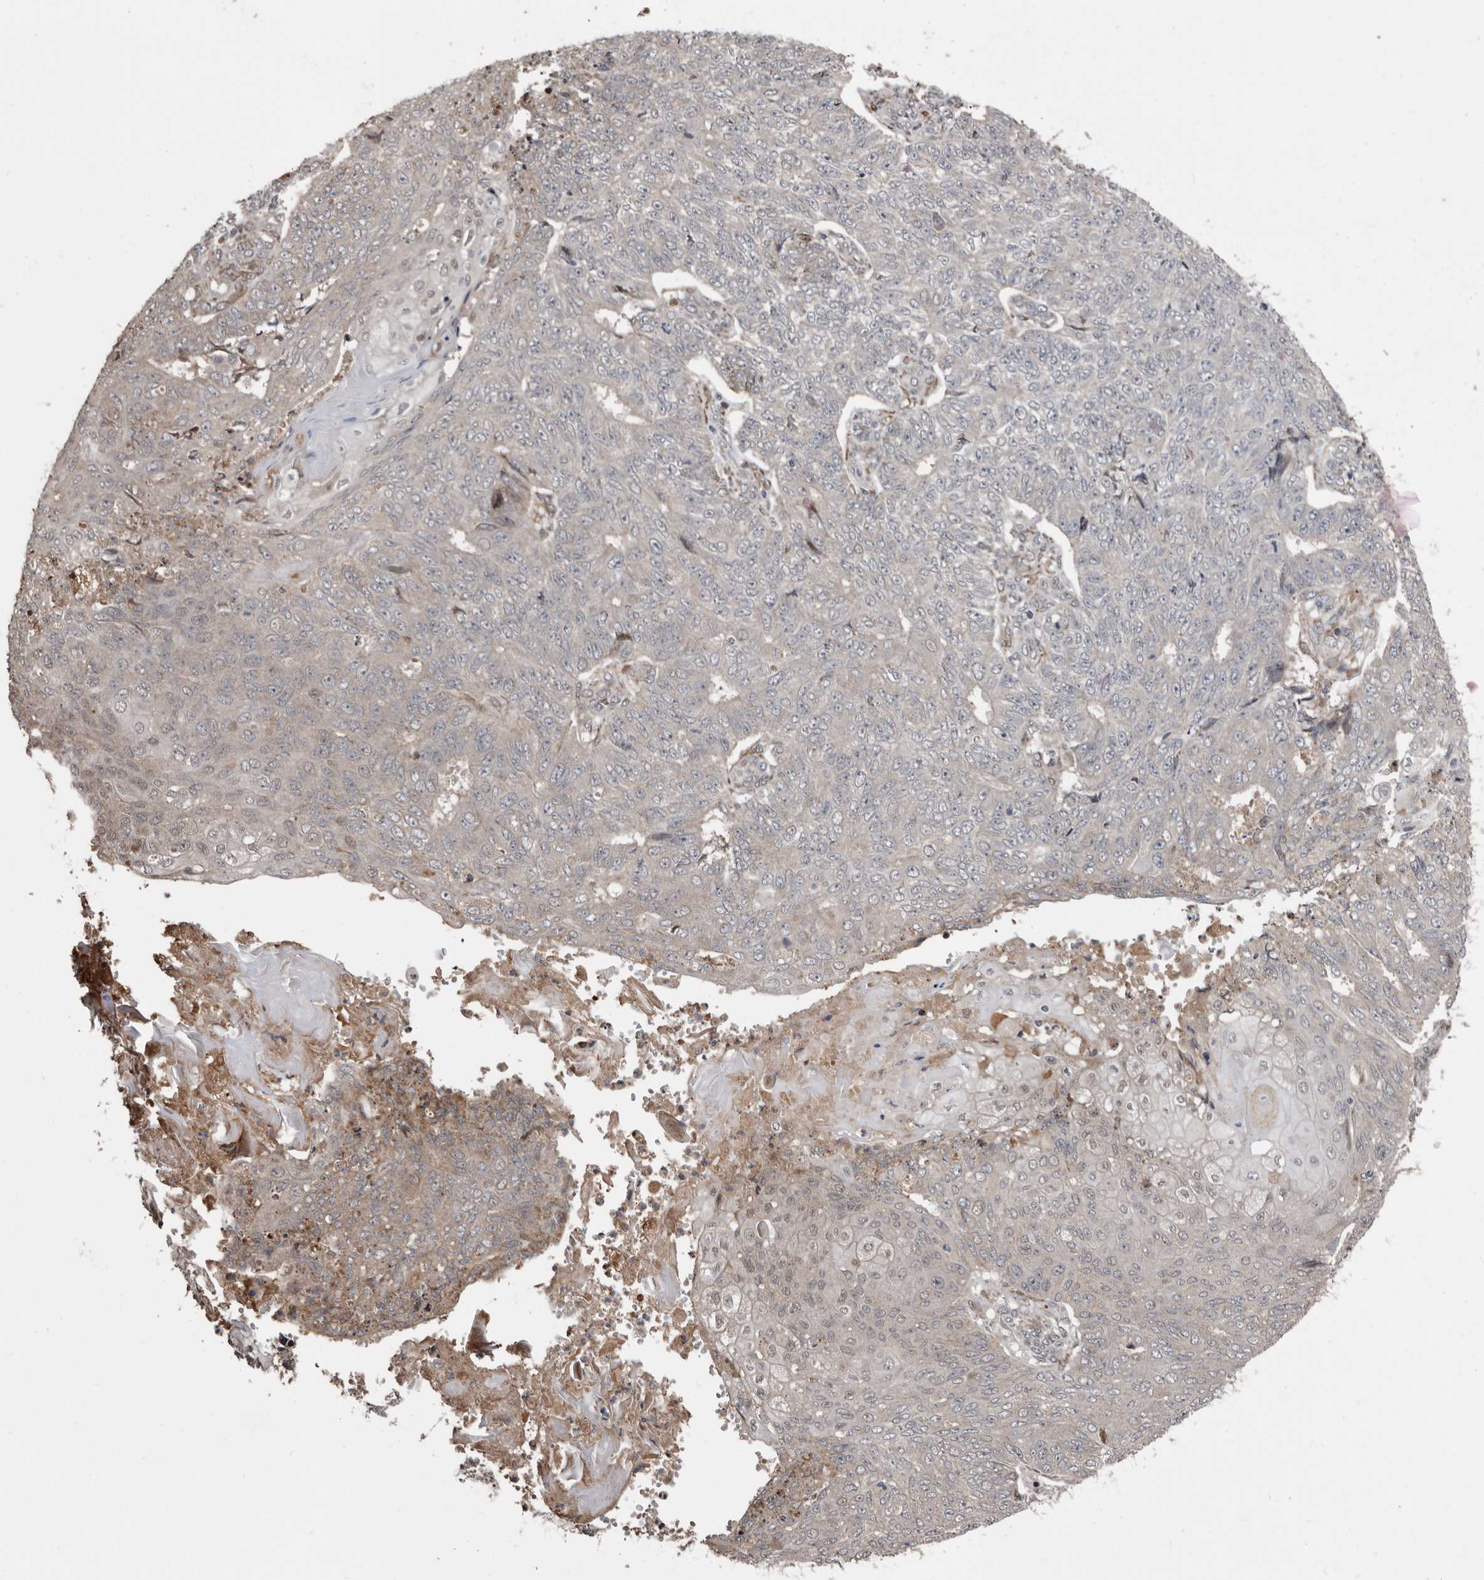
{"staining": {"intensity": "negative", "quantity": "none", "location": "none"}, "tissue": "endometrial cancer", "cell_type": "Tumor cells", "image_type": "cancer", "snomed": [{"axis": "morphology", "description": "Adenocarcinoma, NOS"}, {"axis": "topography", "description": "Endometrium"}], "caption": "Human endometrial adenocarcinoma stained for a protein using IHC displays no expression in tumor cells.", "gene": "SERTAD4", "patient": {"sex": "female", "age": 32}}